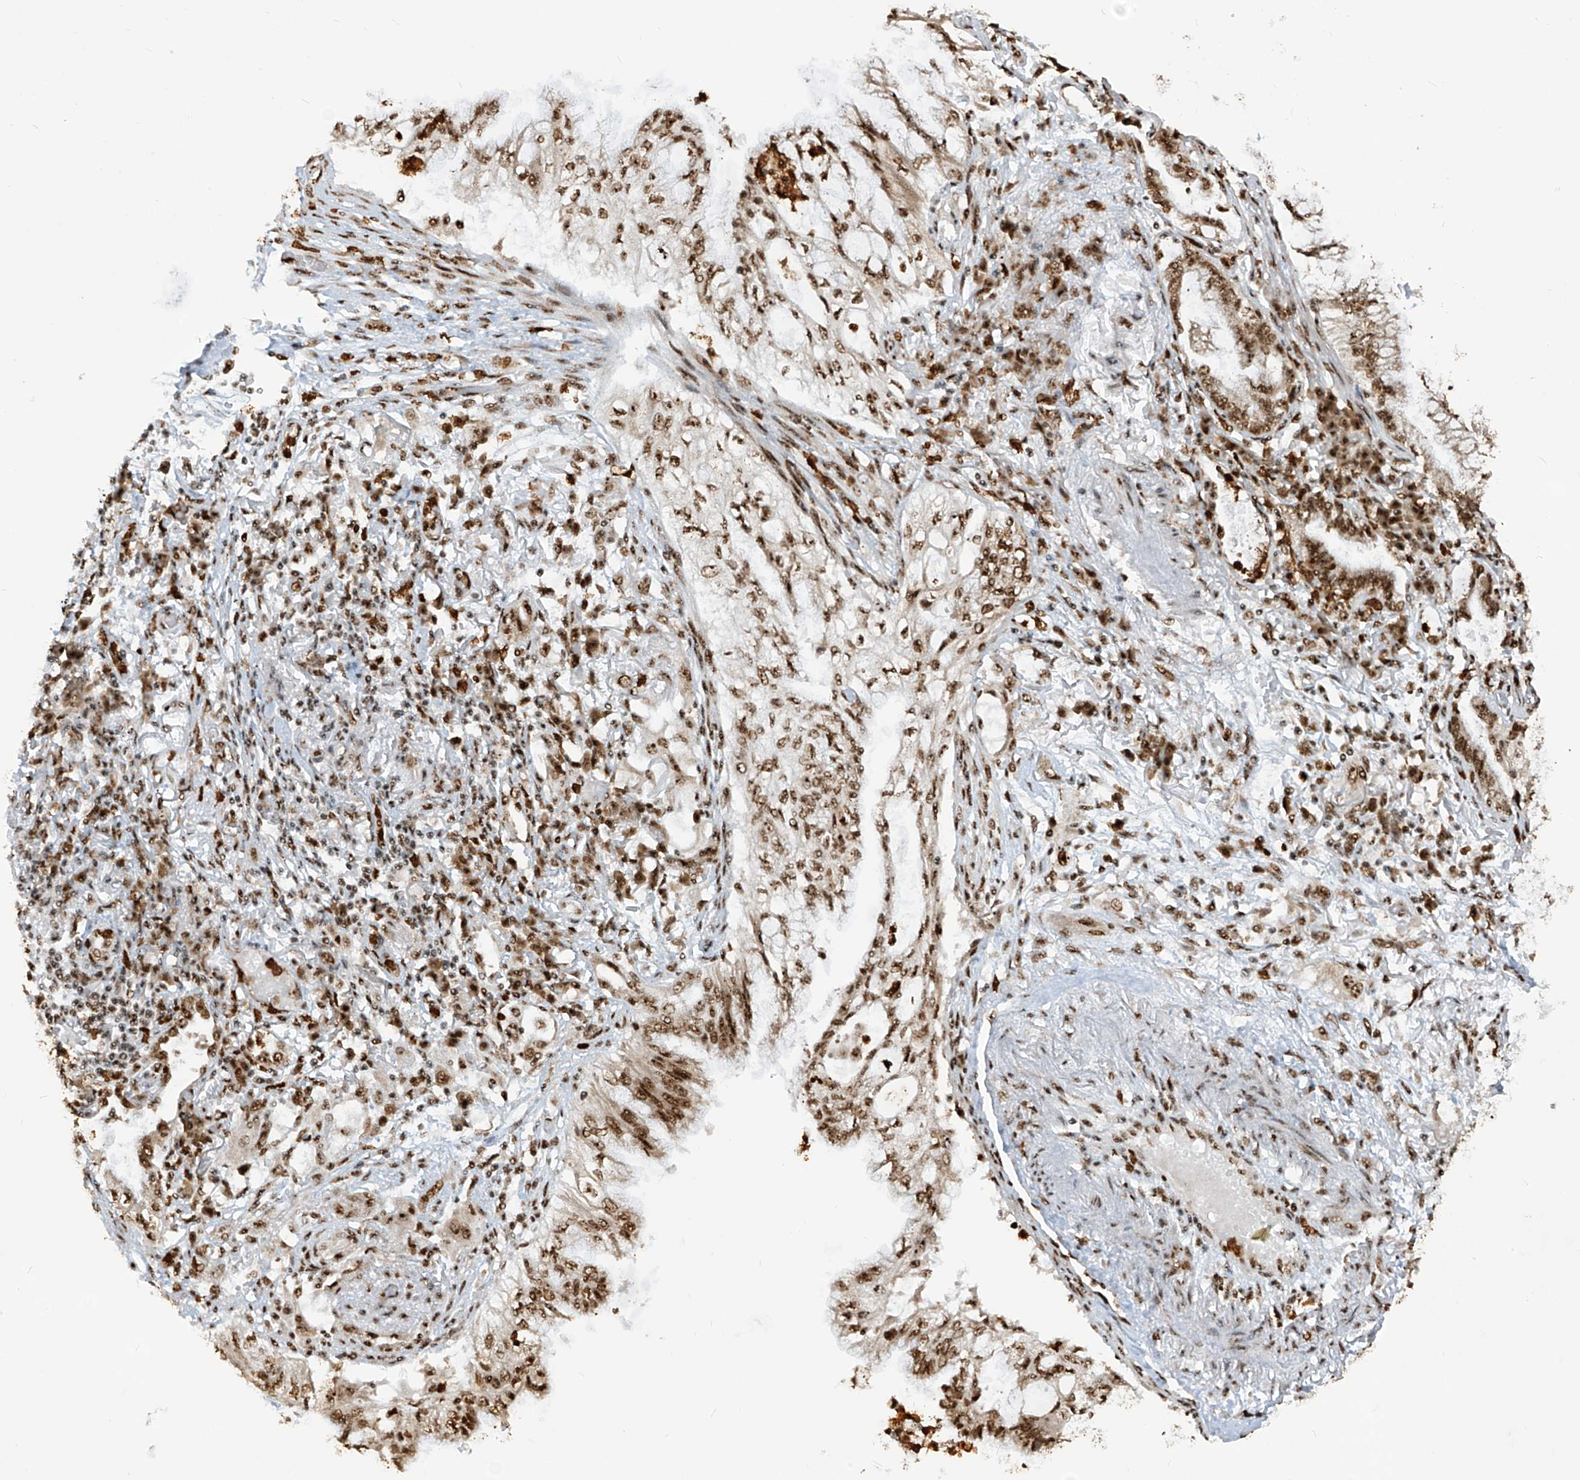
{"staining": {"intensity": "moderate", "quantity": ">75%", "location": "nuclear"}, "tissue": "lung cancer", "cell_type": "Tumor cells", "image_type": "cancer", "snomed": [{"axis": "morphology", "description": "Adenocarcinoma, NOS"}, {"axis": "topography", "description": "Lung"}], "caption": "DAB immunohistochemical staining of human lung cancer reveals moderate nuclear protein positivity in approximately >75% of tumor cells. The protein of interest is stained brown, and the nuclei are stained in blue (DAB (3,3'-diaminobenzidine) IHC with brightfield microscopy, high magnification).", "gene": "LBH", "patient": {"sex": "female", "age": 70}}